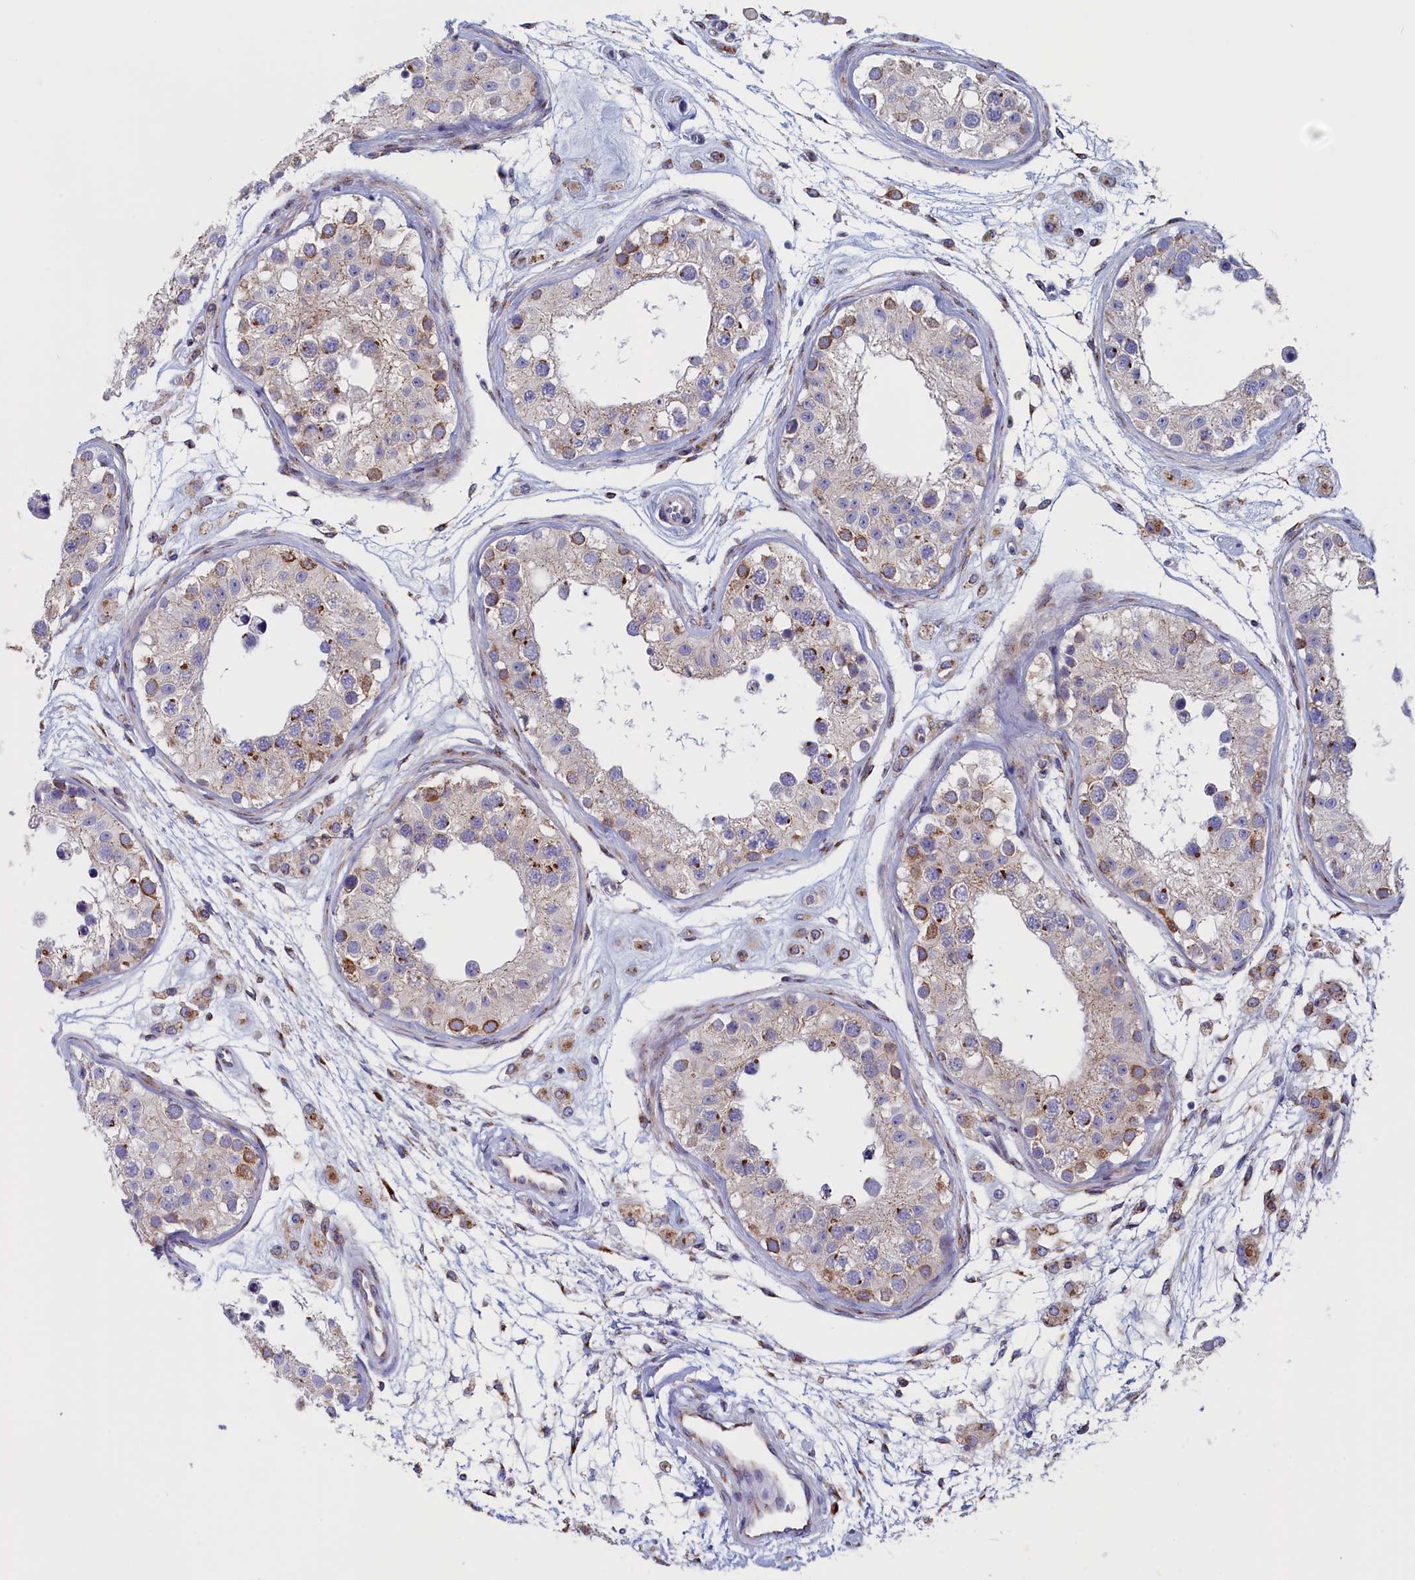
{"staining": {"intensity": "moderate", "quantity": "25%-75%", "location": "cytoplasmic/membranous"}, "tissue": "testis", "cell_type": "Cells in seminiferous ducts", "image_type": "normal", "snomed": [{"axis": "morphology", "description": "Normal tissue, NOS"}, {"axis": "morphology", "description": "Adenocarcinoma, metastatic, NOS"}, {"axis": "topography", "description": "Testis"}], "caption": "Cells in seminiferous ducts show medium levels of moderate cytoplasmic/membranous staining in approximately 25%-75% of cells in benign testis. (DAB (3,3'-diaminobenzidine) = brown stain, brightfield microscopy at high magnification).", "gene": "CCDC68", "patient": {"sex": "male", "age": 26}}